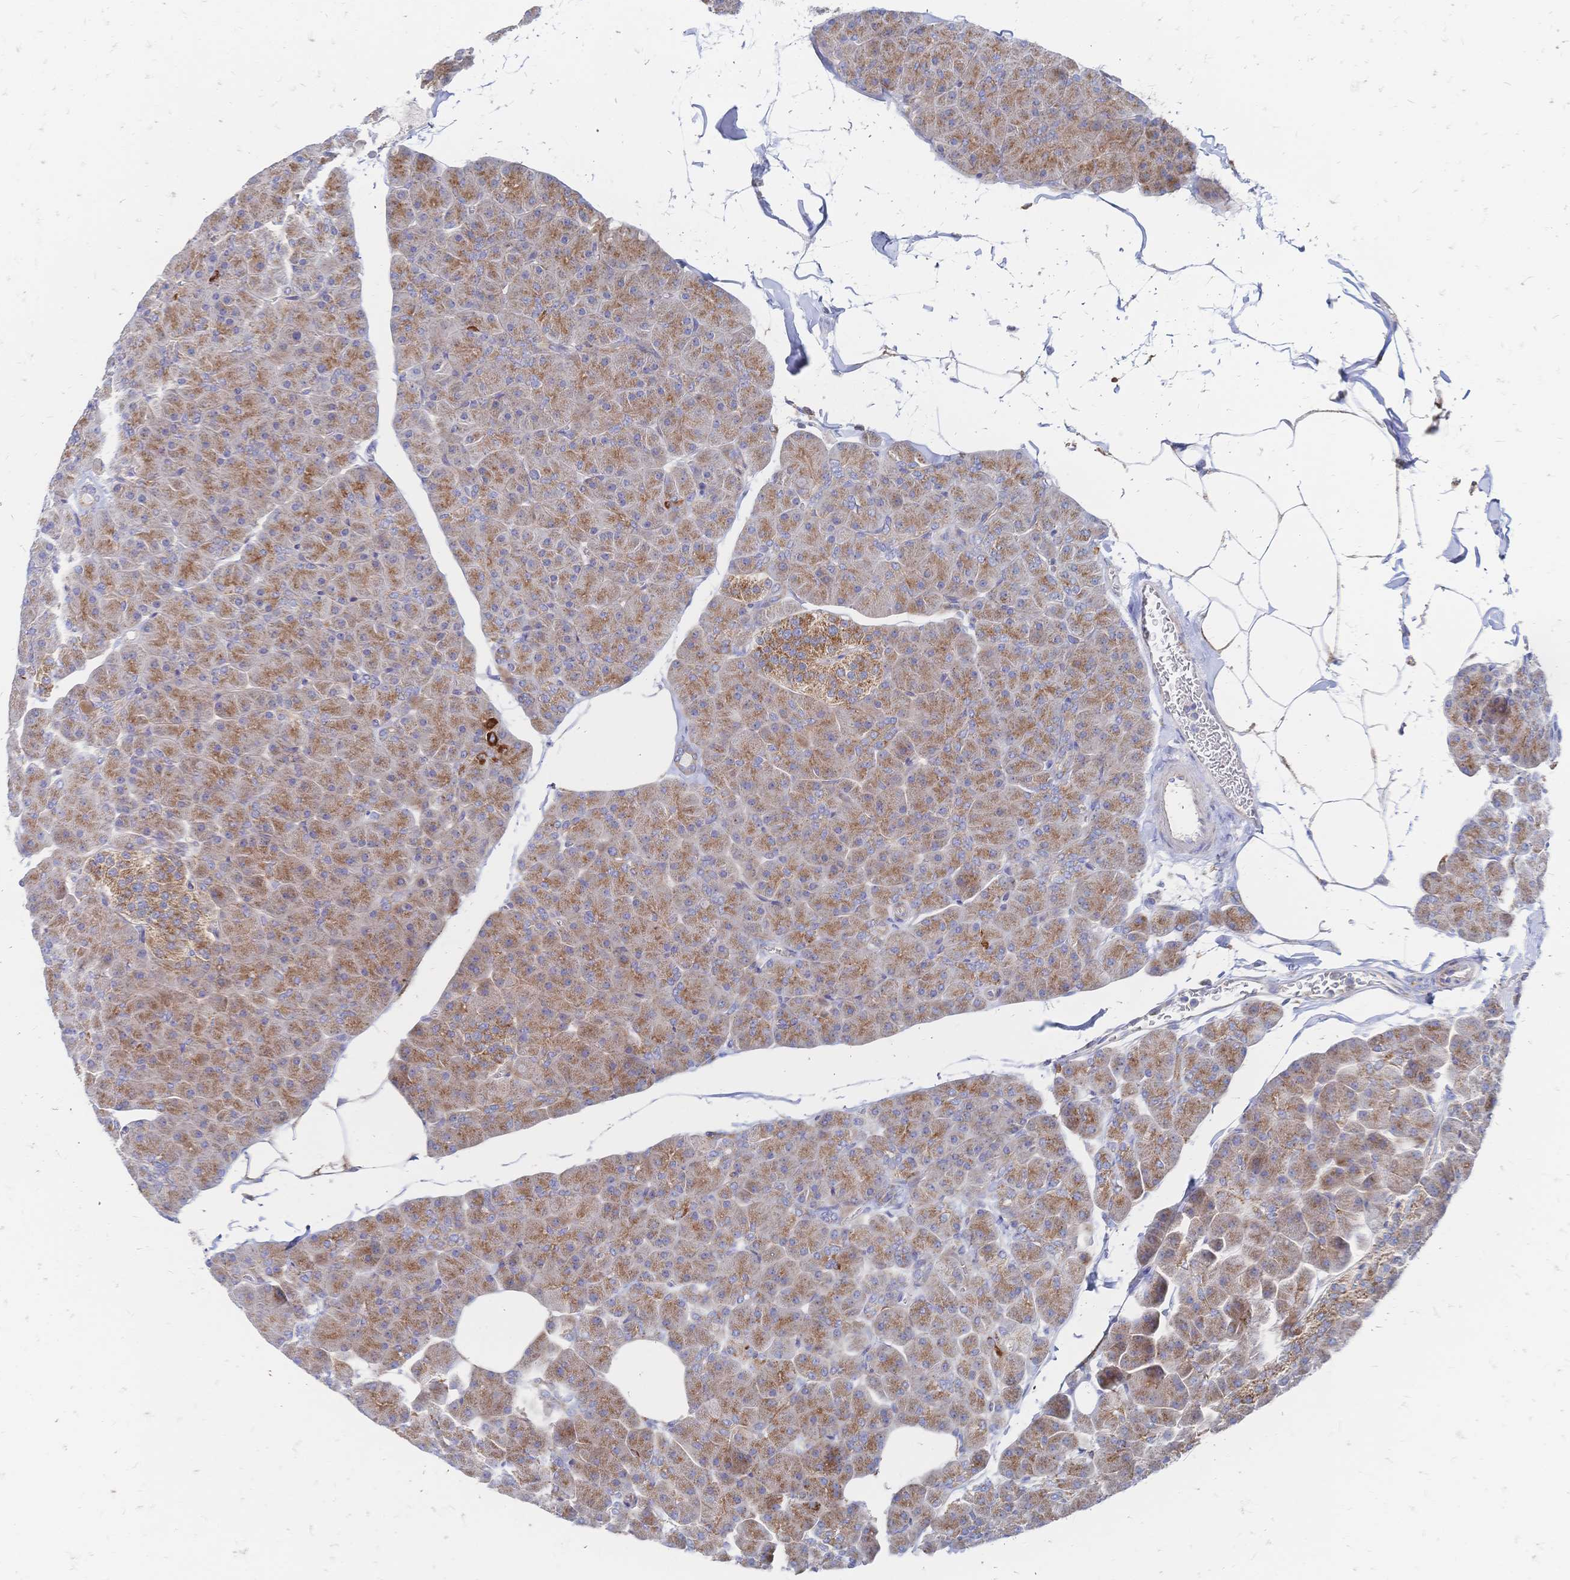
{"staining": {"intensity": "moderate", "quantity": ">75%", "location": "cytoplasmic/membranous"}, "tissue": "pancreas", "cell_type": "Exocrine glandular cells", "image_type": "normal", "snomed": [{"axis": "morphology", "description": "Normal tissue, NOS"}, {"axis": "topography", "description": "Pancreas"}], "caption": "Immunohistochemistry (IHC) histopathology image of benign human pancreas stained for a protein (brown), which exhibits medium levels of moderate cytoplasmic/membranous positivity in about >75% of exocrine glandular cells.", "gene": "SORBS1", "patient": {"sex": "male", "age": 35}}